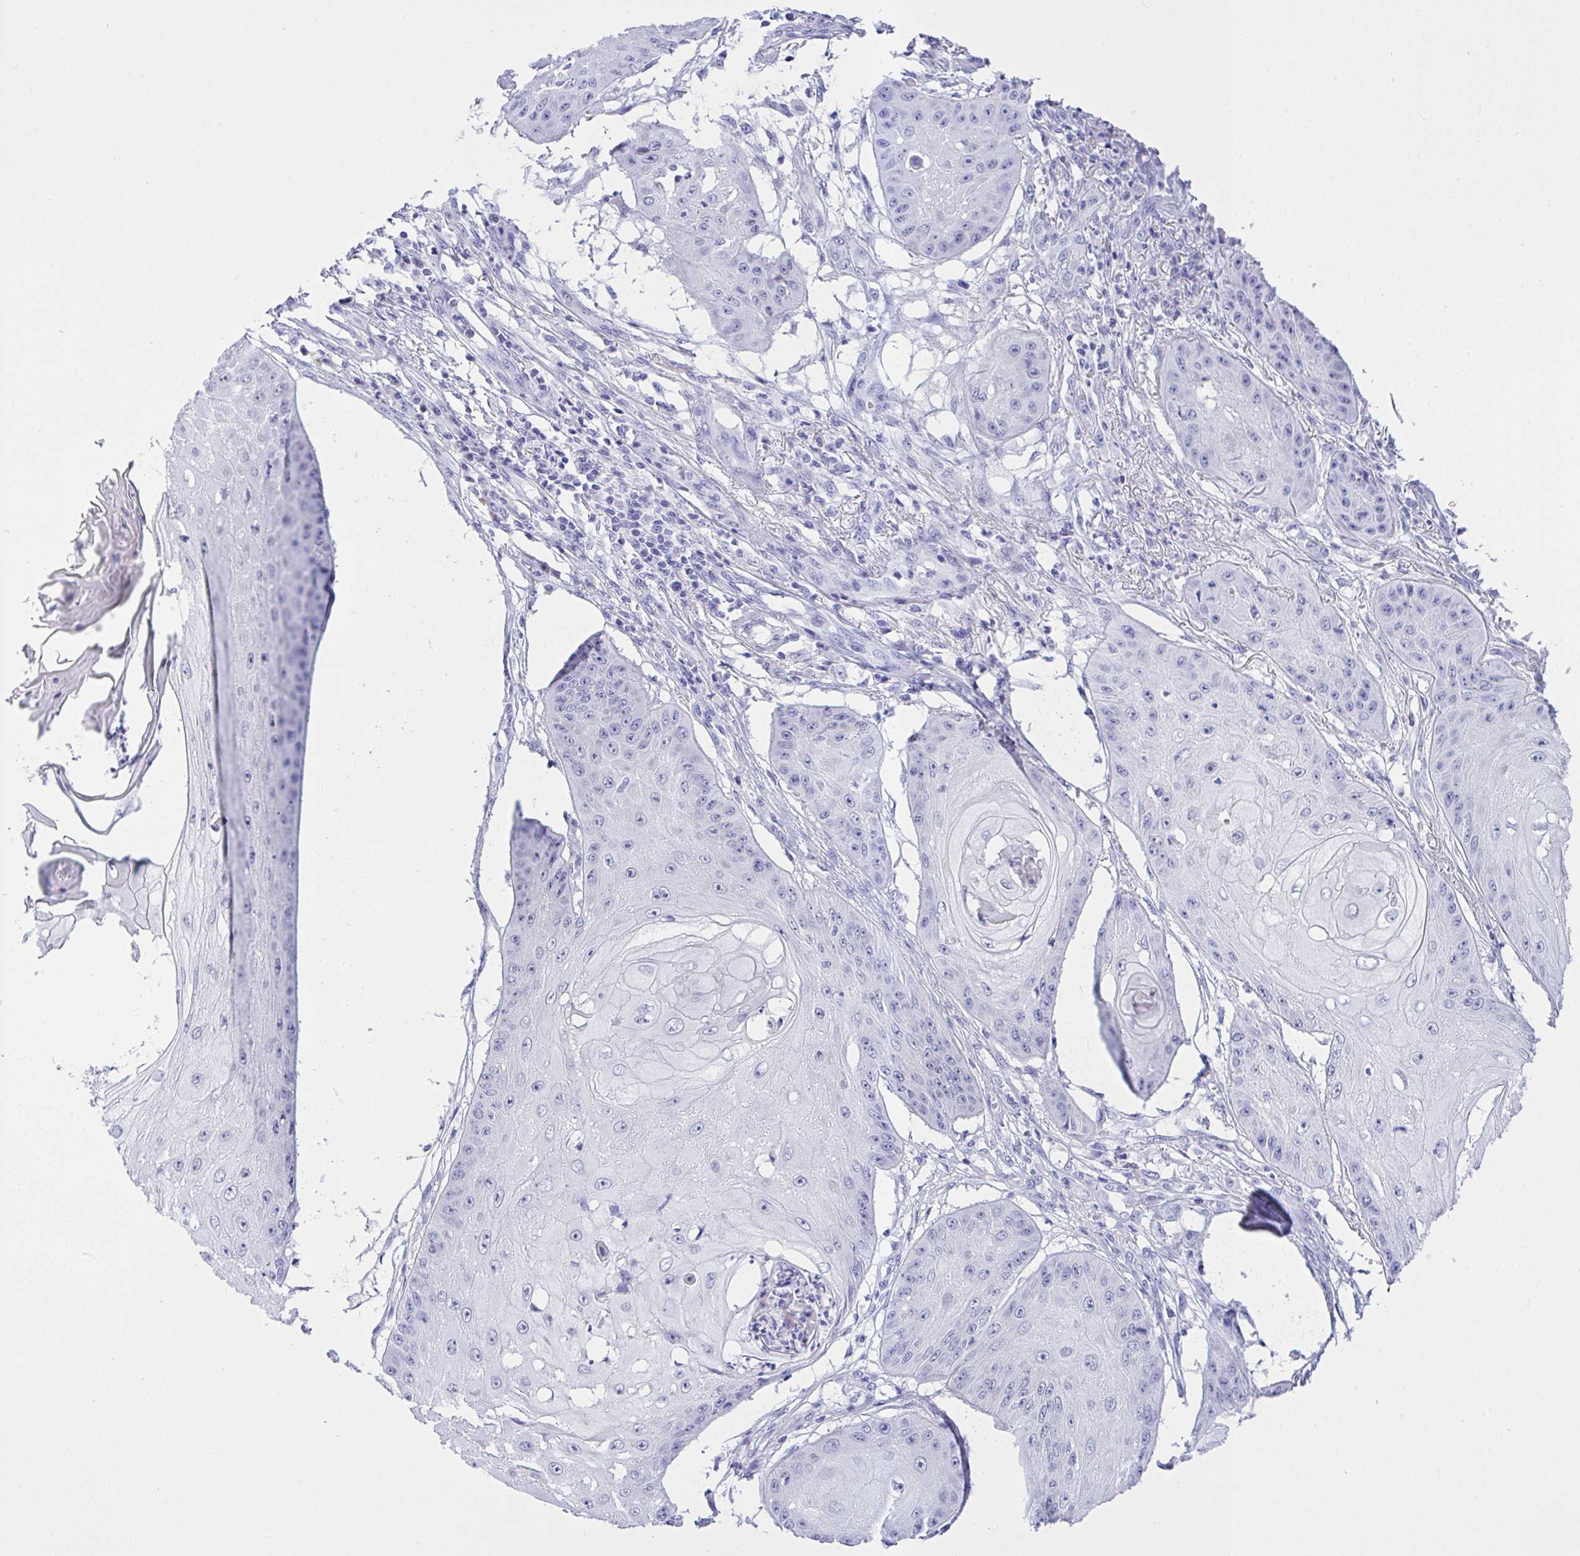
{"staining": {"intensity": "negative", "quantity": "none", "location": "none"}, "tissue": "skin cancer", "cell_type": "Tumor cells", "image_type": "cancer", "snomed": [{"axis": "morphology", "description": "Squamous cell carcinoma, NOS"}, {"axis": "topography", "description": "Skin"}], "caption": "Tumor cells show no significant protein positivity in skin cancer.", "gene": "AKR1D1", "patient": {"sex": "male", "age": 70}}